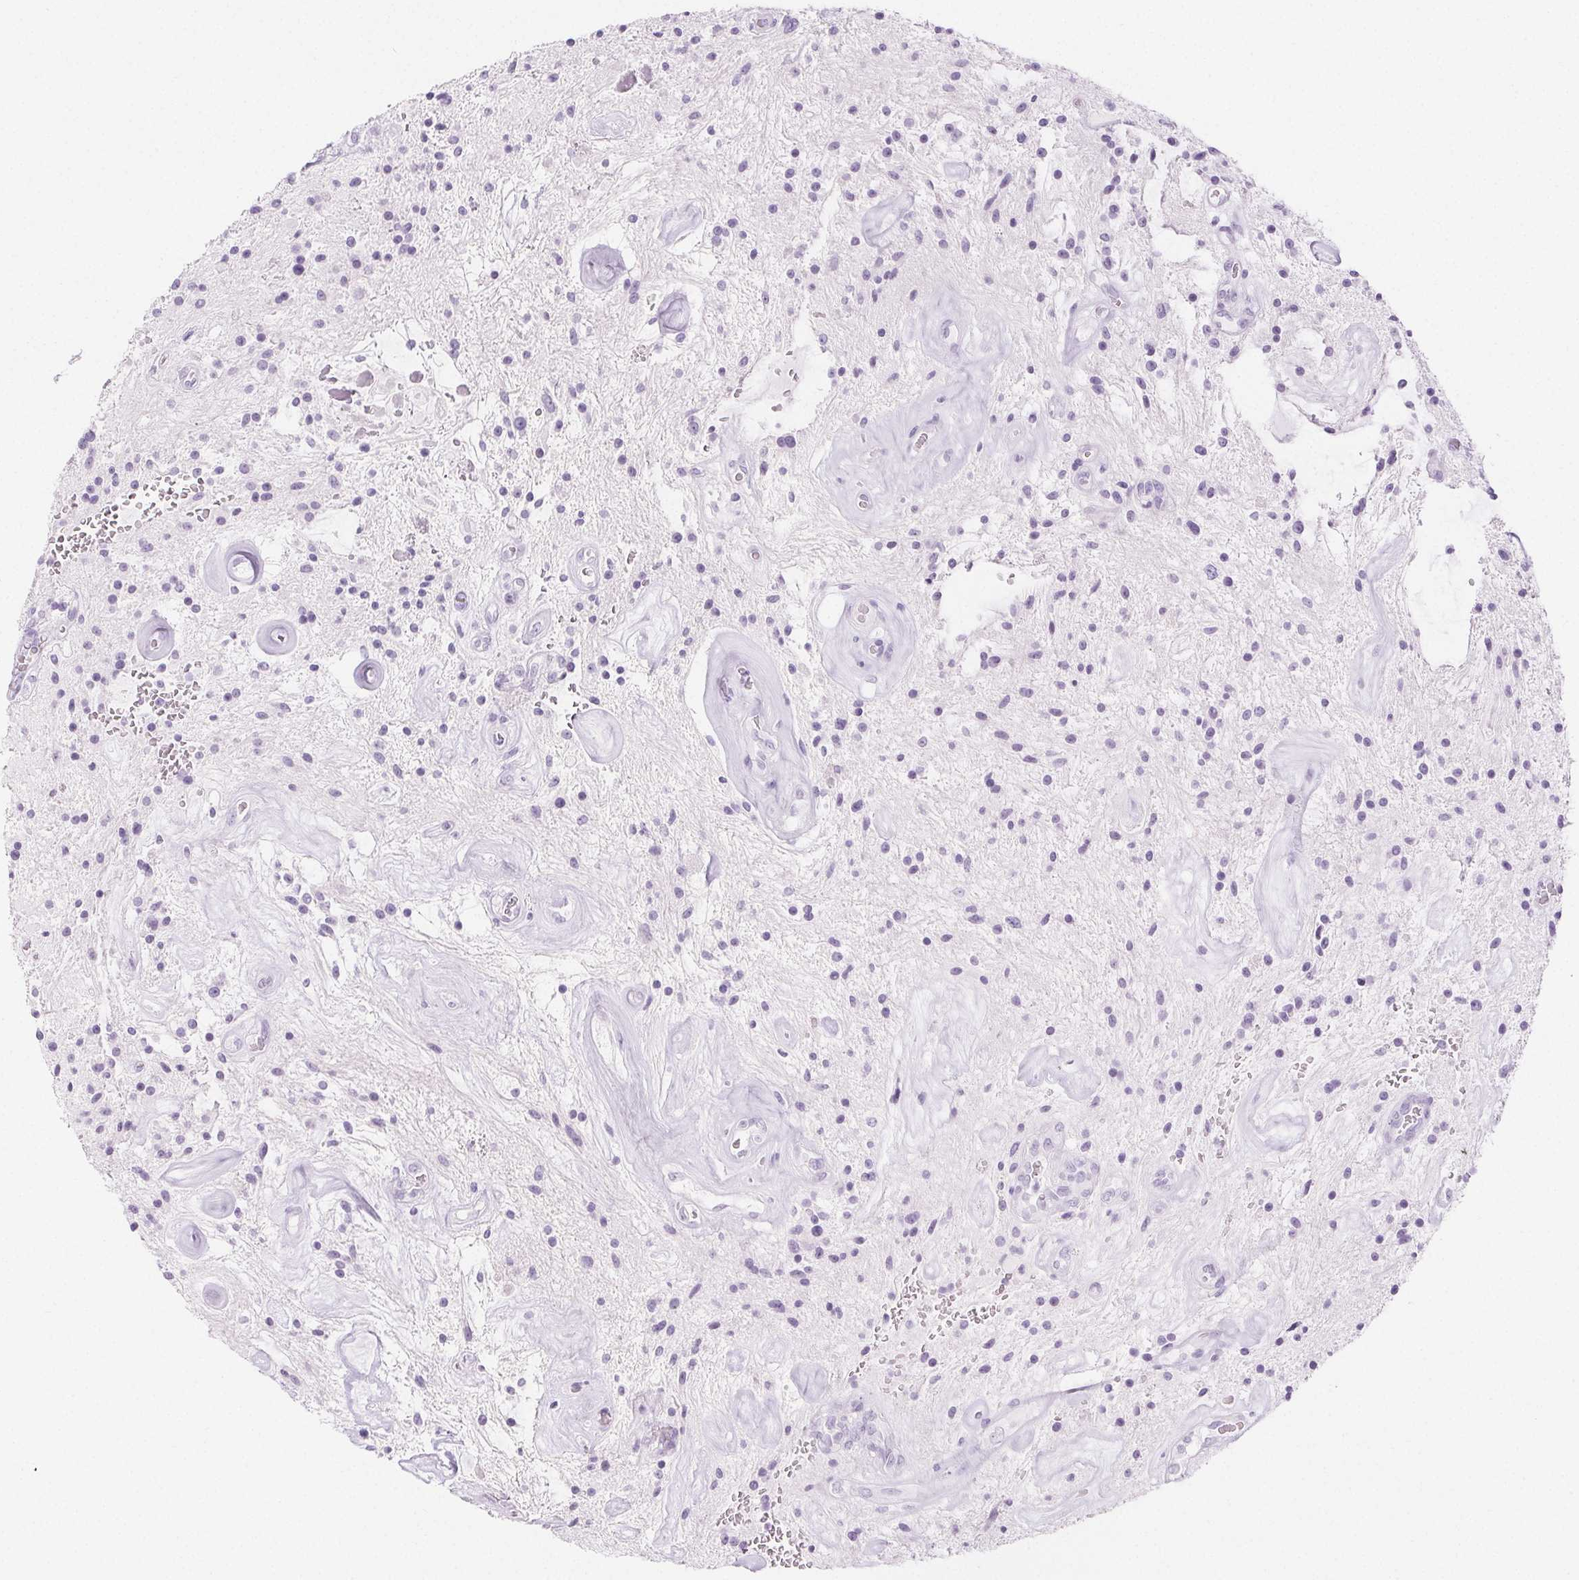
{"staining": {"intensity": "negative", "quantity": "none", "location": "none"}, "tissue": "glioma", "cell_type": "Tumor cells", "image_type": "cancer", "snomed": [{"axis": "morphology", "description": "Glioma, malignant, Low grade"}, {"axis": "topography", "description": "Cerebellum"}], "caption": "Photomicrograph shows no significant protein positivity in tumor cells of low-grade glioma (malignant).", "gene": "SPRR3", "patient": {"sex": "female", "age": 14}}